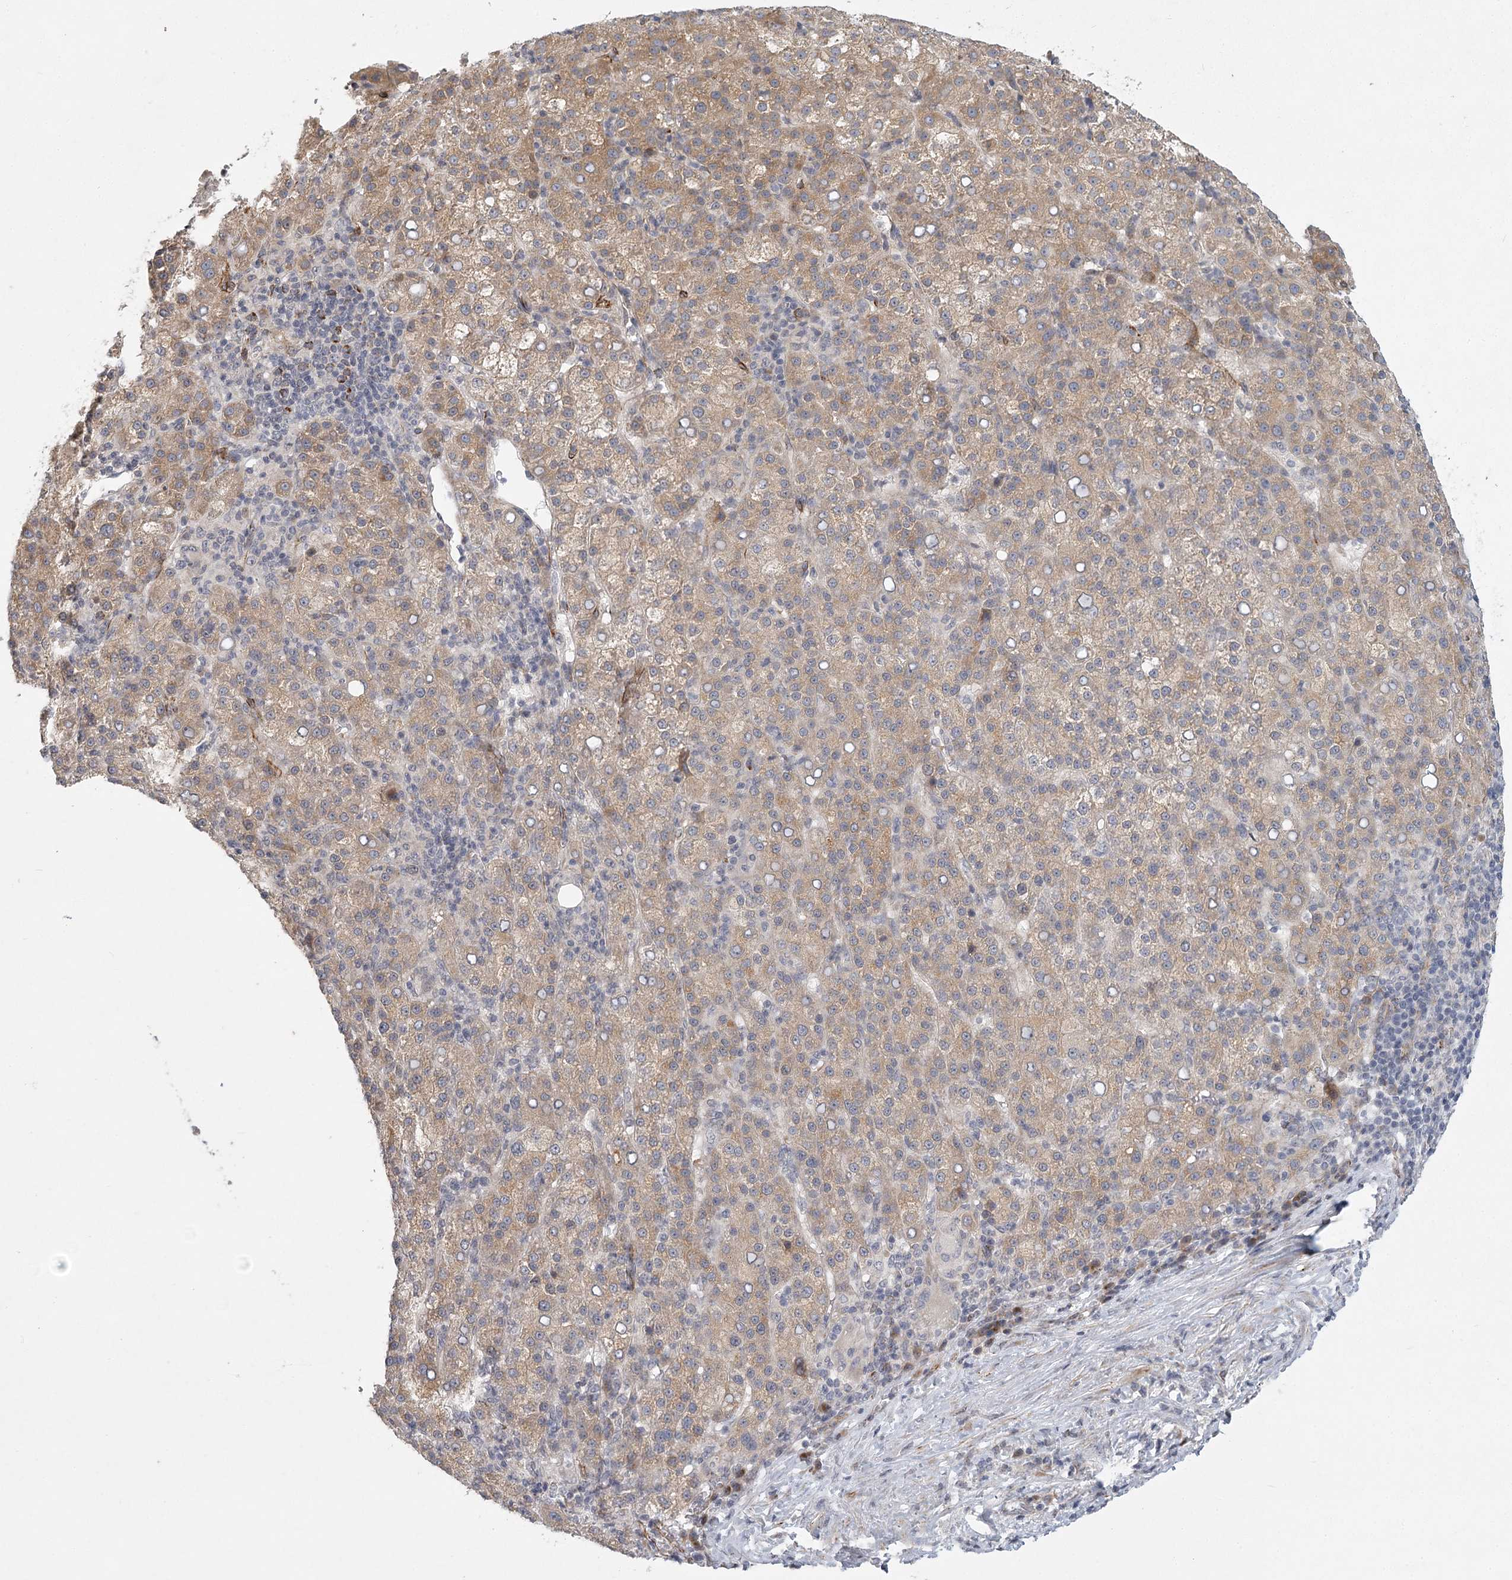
{"staining": {"intensity": "weak", "quantity": ">75%", "location": "cytoplasmic/membranous"}, "tissue": "liver cancer", "cell_type": "Tumor cells", "image_type": "cancer", "snomed": [{"axis": "morphology", "description": "Carcinoma, Hepatocellular, NOS"}, {"axis": "topography", "description": "Liver"}], "caption": "An image showing weak cytoplasmic/membranous staining in about >75% of tumor cells in liver cancer, as visualized by brown immunohistochemical staining.", "gene": "MEPE", "patient": {"sex": "female", "age": 58}}